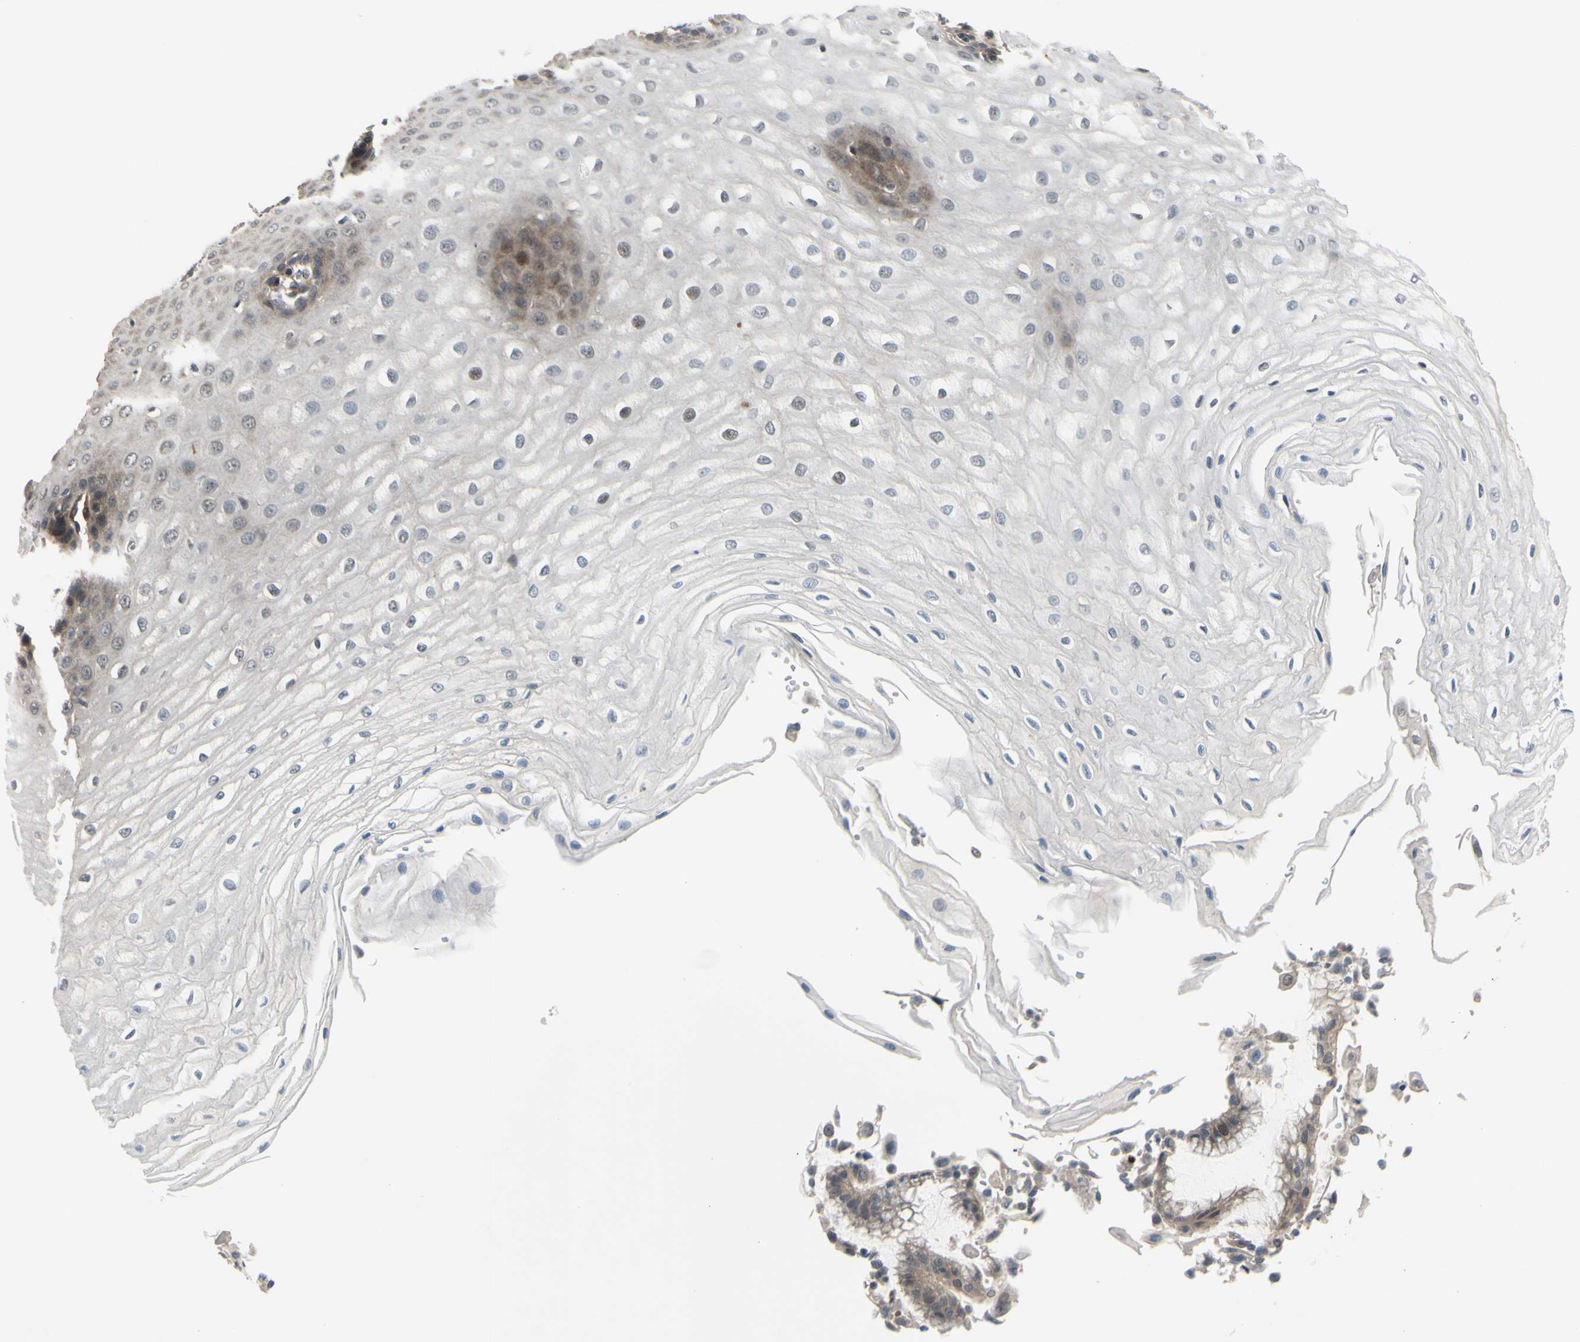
{"staining": {"intensity": "weak", "quantity": "25%-75%", "location": "cytoplasmic/membranous"}, "tissue": "esophagus", "cell_type": "Squamous epithelial cells", "image_type": "normal", "snomed": [{"axis": "morphology", "description": "Normal tissue, NOS"}, {"axis": "morphology", "description": "Squamous cell carcinoma, NOS"}, {"axis": "topography", "description": "Esophagus"}], "caption": "Brown immunohistochemical staining in unremarkable human esophagus demonstrates weak cytoplasmic/membranous positivity in approximately 25%-75% of squamous epithelial cells.", "gene": "COMMD9", "patient": {"sex": "male", "age": 65}}